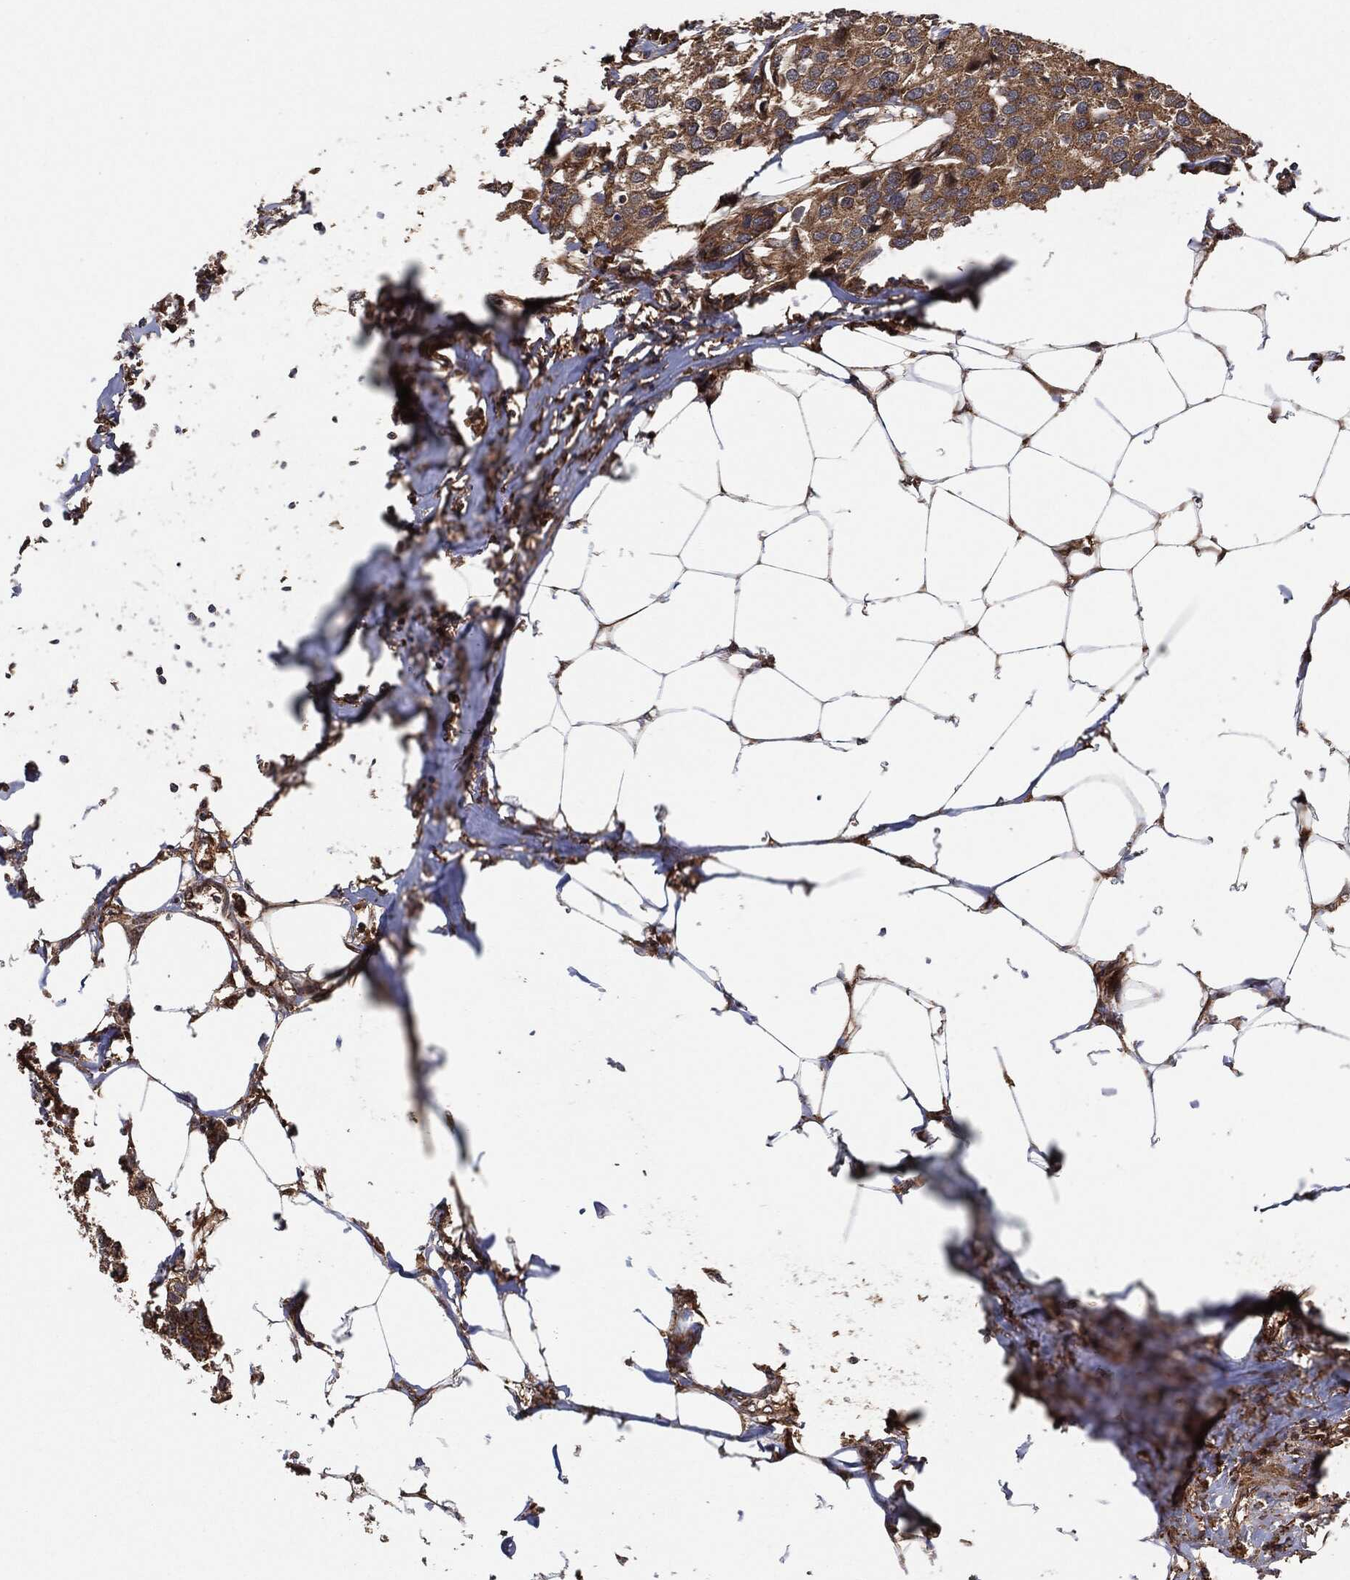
{"staining": {"intensity": "moderate", "quantity": ">75%", "location": "cytoplasmic/membranous"}, "tissue": "breast cancer", "cell_type": "Tumor cells", "image_type": "cancer", "snomed": [{"axis": "morphology", "description": "Duct carcinoma"}, {"axis": "topography", "description": "Breast"}], "caption": "About >75% of tumor cells in invasive ductal carcinoma (breast) demonstrate moderate cytoplasmic/membranous protein staining as visualized by brown immunohistochemical staining.", "gene": "BCAR1", "patient": {"sex": "female", "age": 80}}